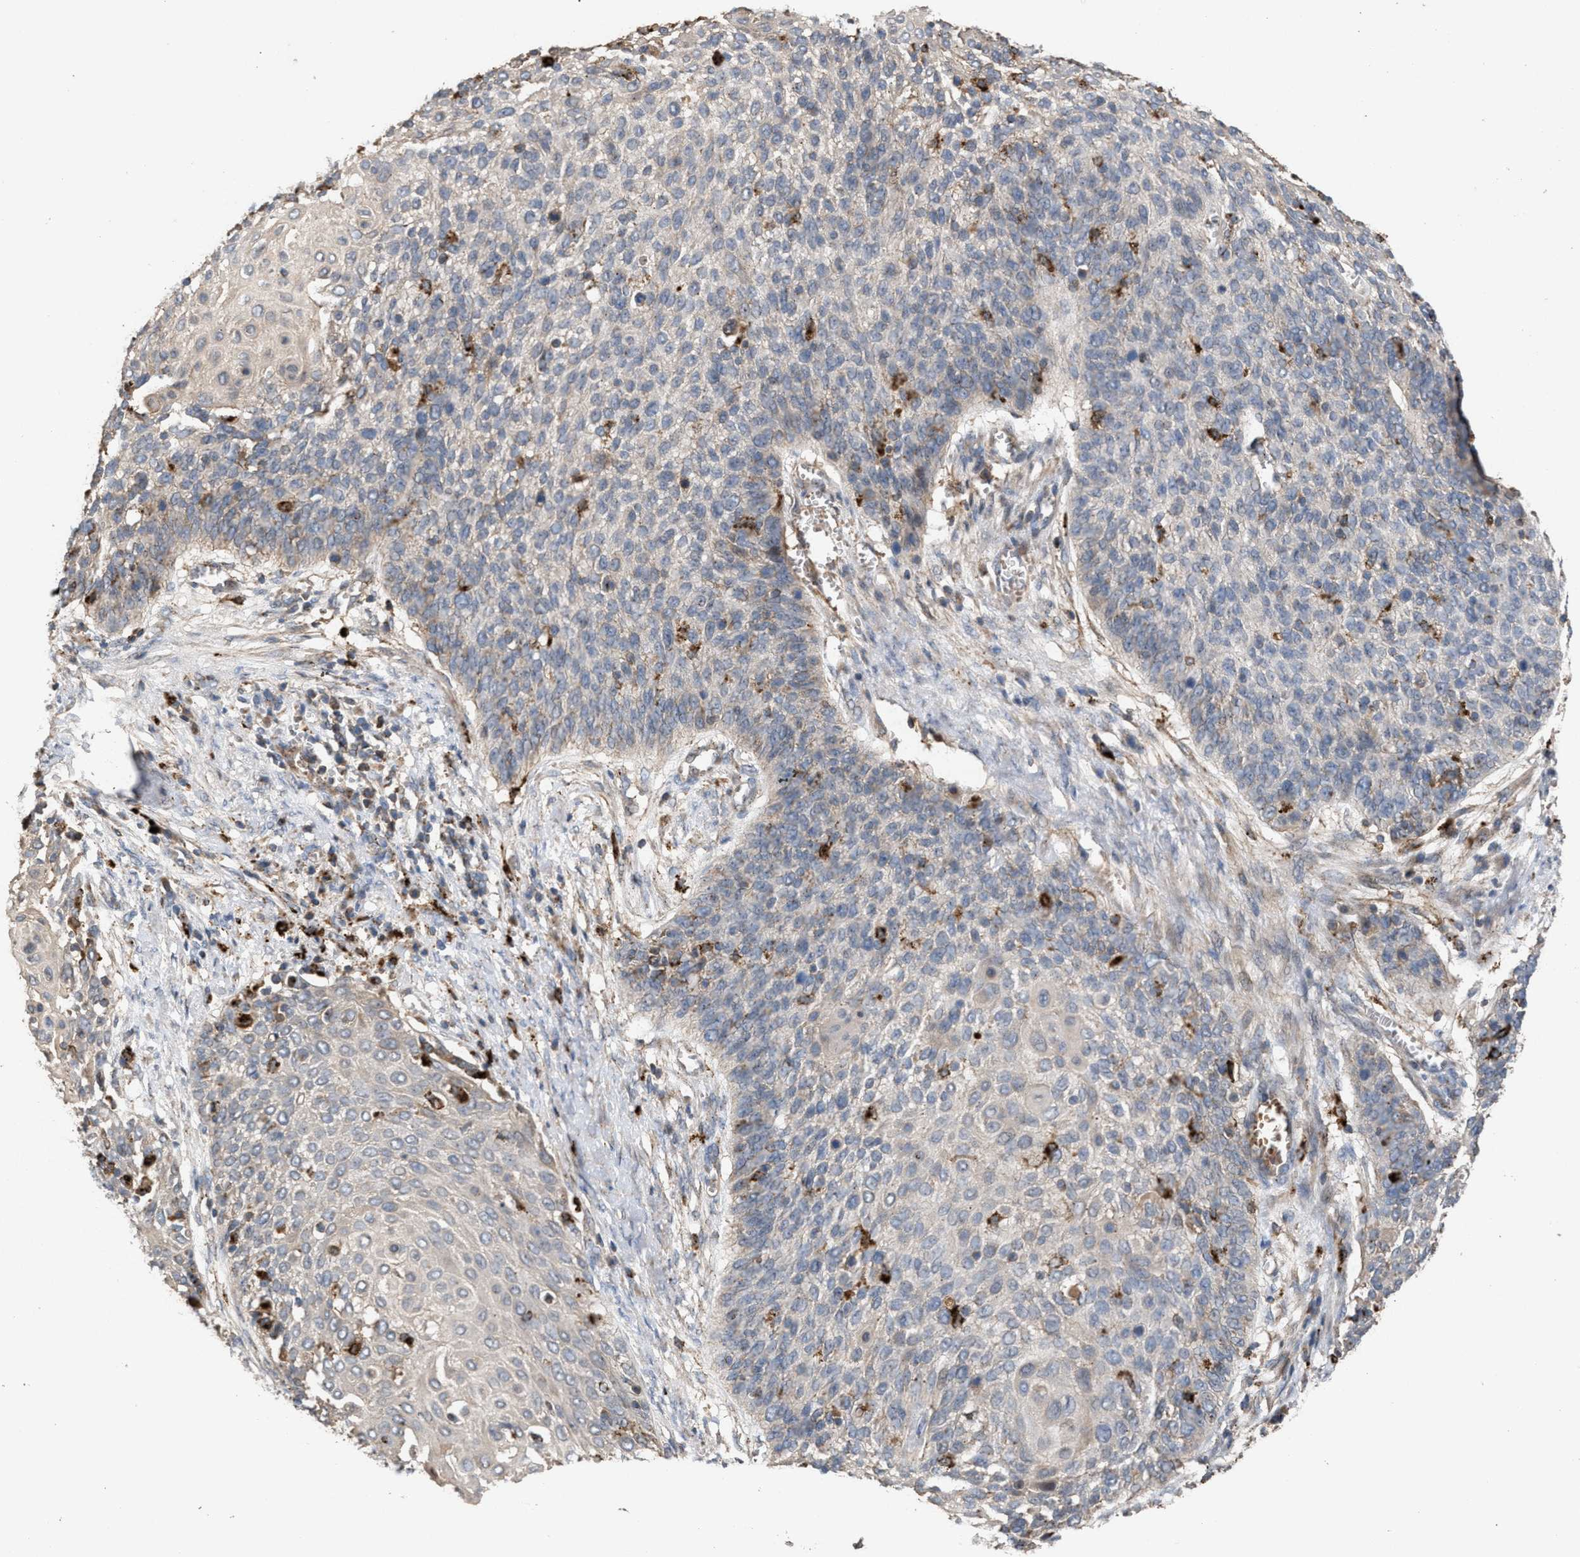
{"staining": {"intensity": "negative", "quantity": "none", "location": "none"}, "tissue": "cervical cancer", "cell_type": "Tumor cells", "image_type": "cancer", "snomed": [{"axis": "morphology", "description": "Squamous cell carcinoma, NOS"}, {"axis": "topography", "description": "Cervix"}], "caption": "Immunohistochemical staining of human cervical cancer shows no significant expression in tumor cells. The staining was performed using DAB to visualize the protein expression in brown, while the nuclei were stained in blue with hematoxylin (Magnification: 20x).", "gene": "ELMO3", "patient": {"sex": "female", "age": 39}}